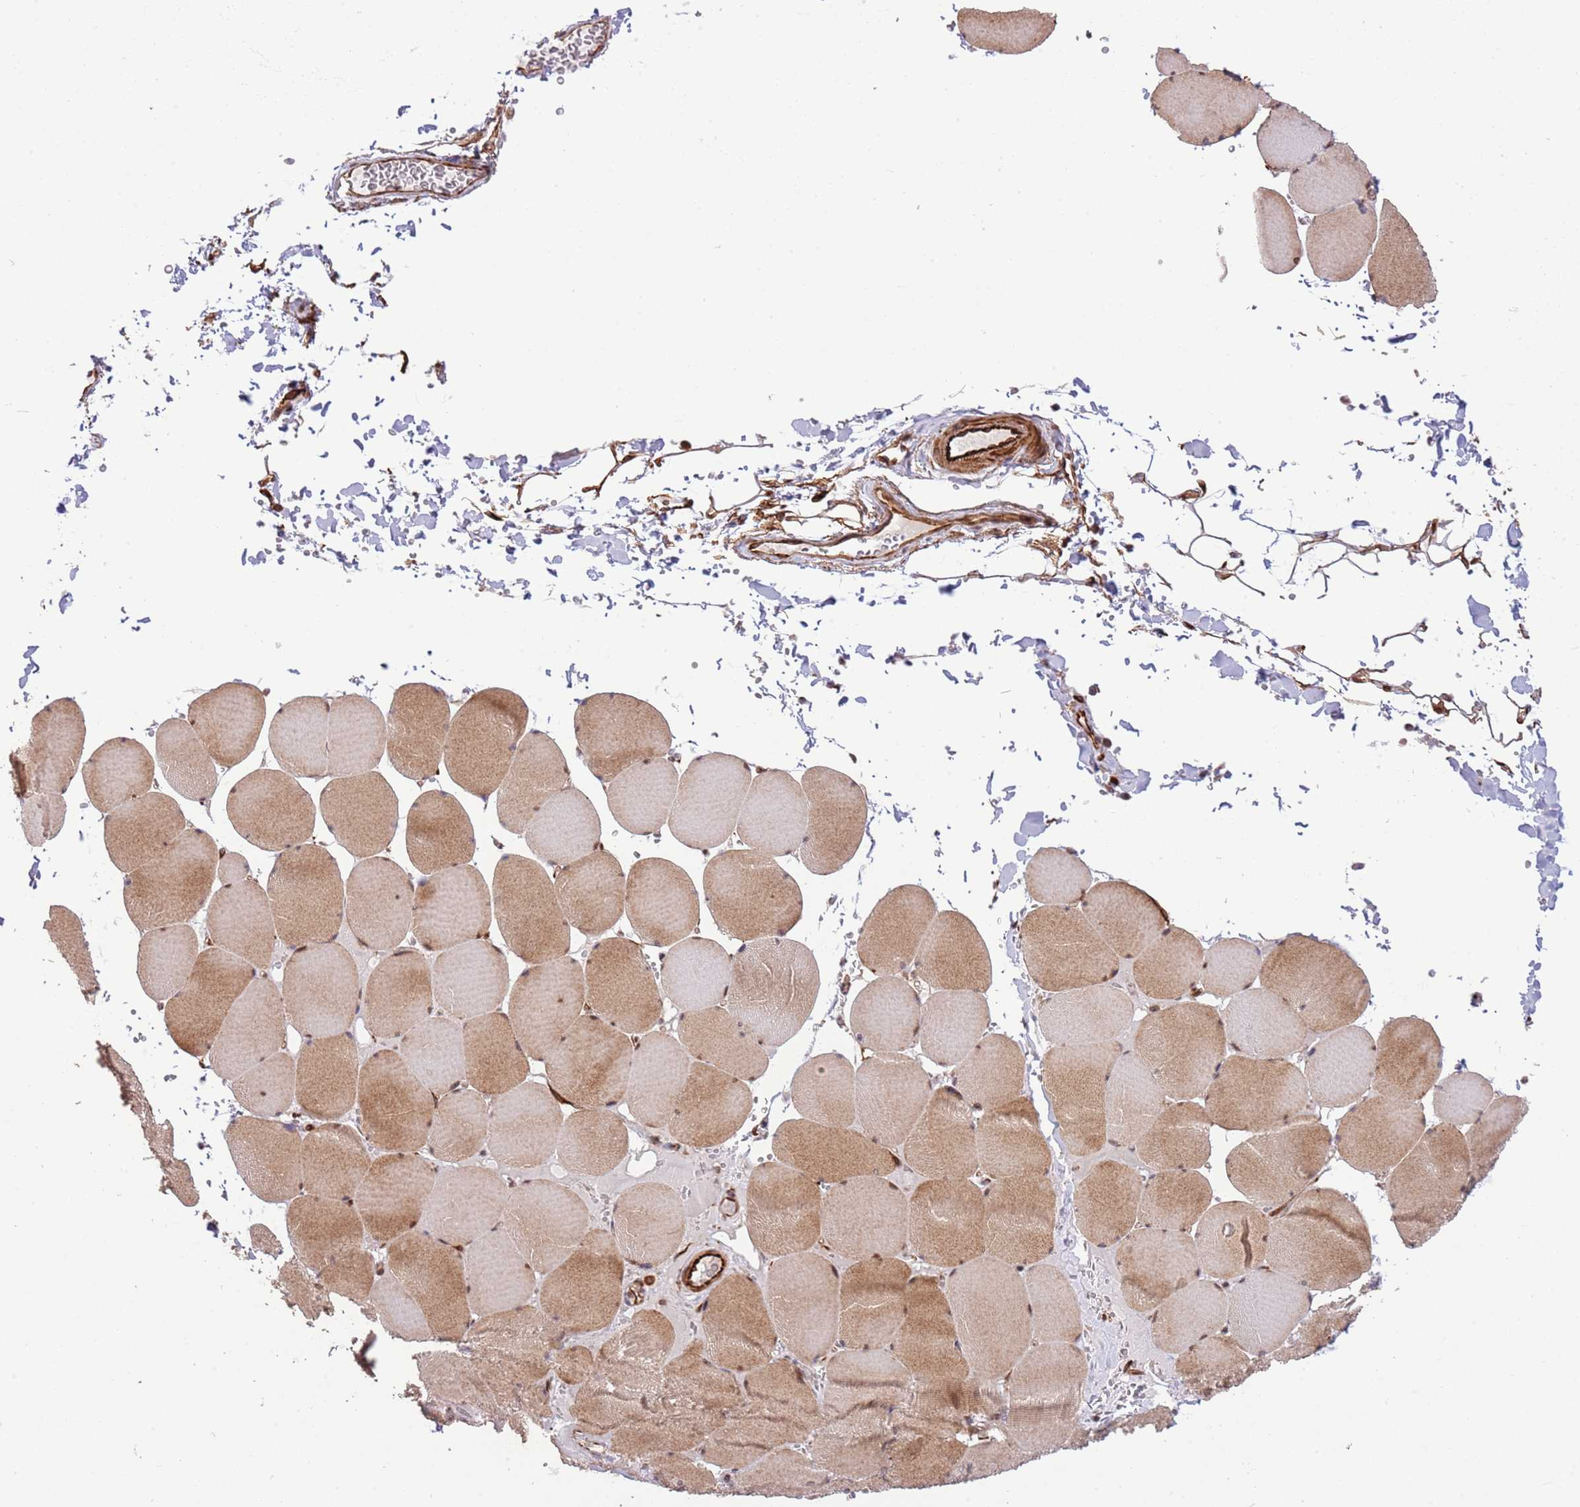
{"staining": {"intensity": "moderate", "quantity": ">75%", "location": "cytoplasmic/membranous"}, "tissue": "skeletal muscle", "cell_type": "Myocytes", "image_type": "normal", "snomed": [{"axis": "morphology", "description": "Normal tissue, NOS"}, {"axis": "topography", "description": "Skeletal muscle"}, {"axis": "topography", "description": "Head-Neck"}], "caption": "An immunohistochemistry (IHC) photomicrograph of unremarkable tissue is shown. Protein staining in brown labels moderate cytoplasmic/membranous positivity in skeletal muscle within myocytes. Using DAB (brown) and hematoxylin (blue) stains, captured at high magnification using brightfield microscopy.", "gene": "NEK3", "patient": {"sex": "male", "age": 66}}